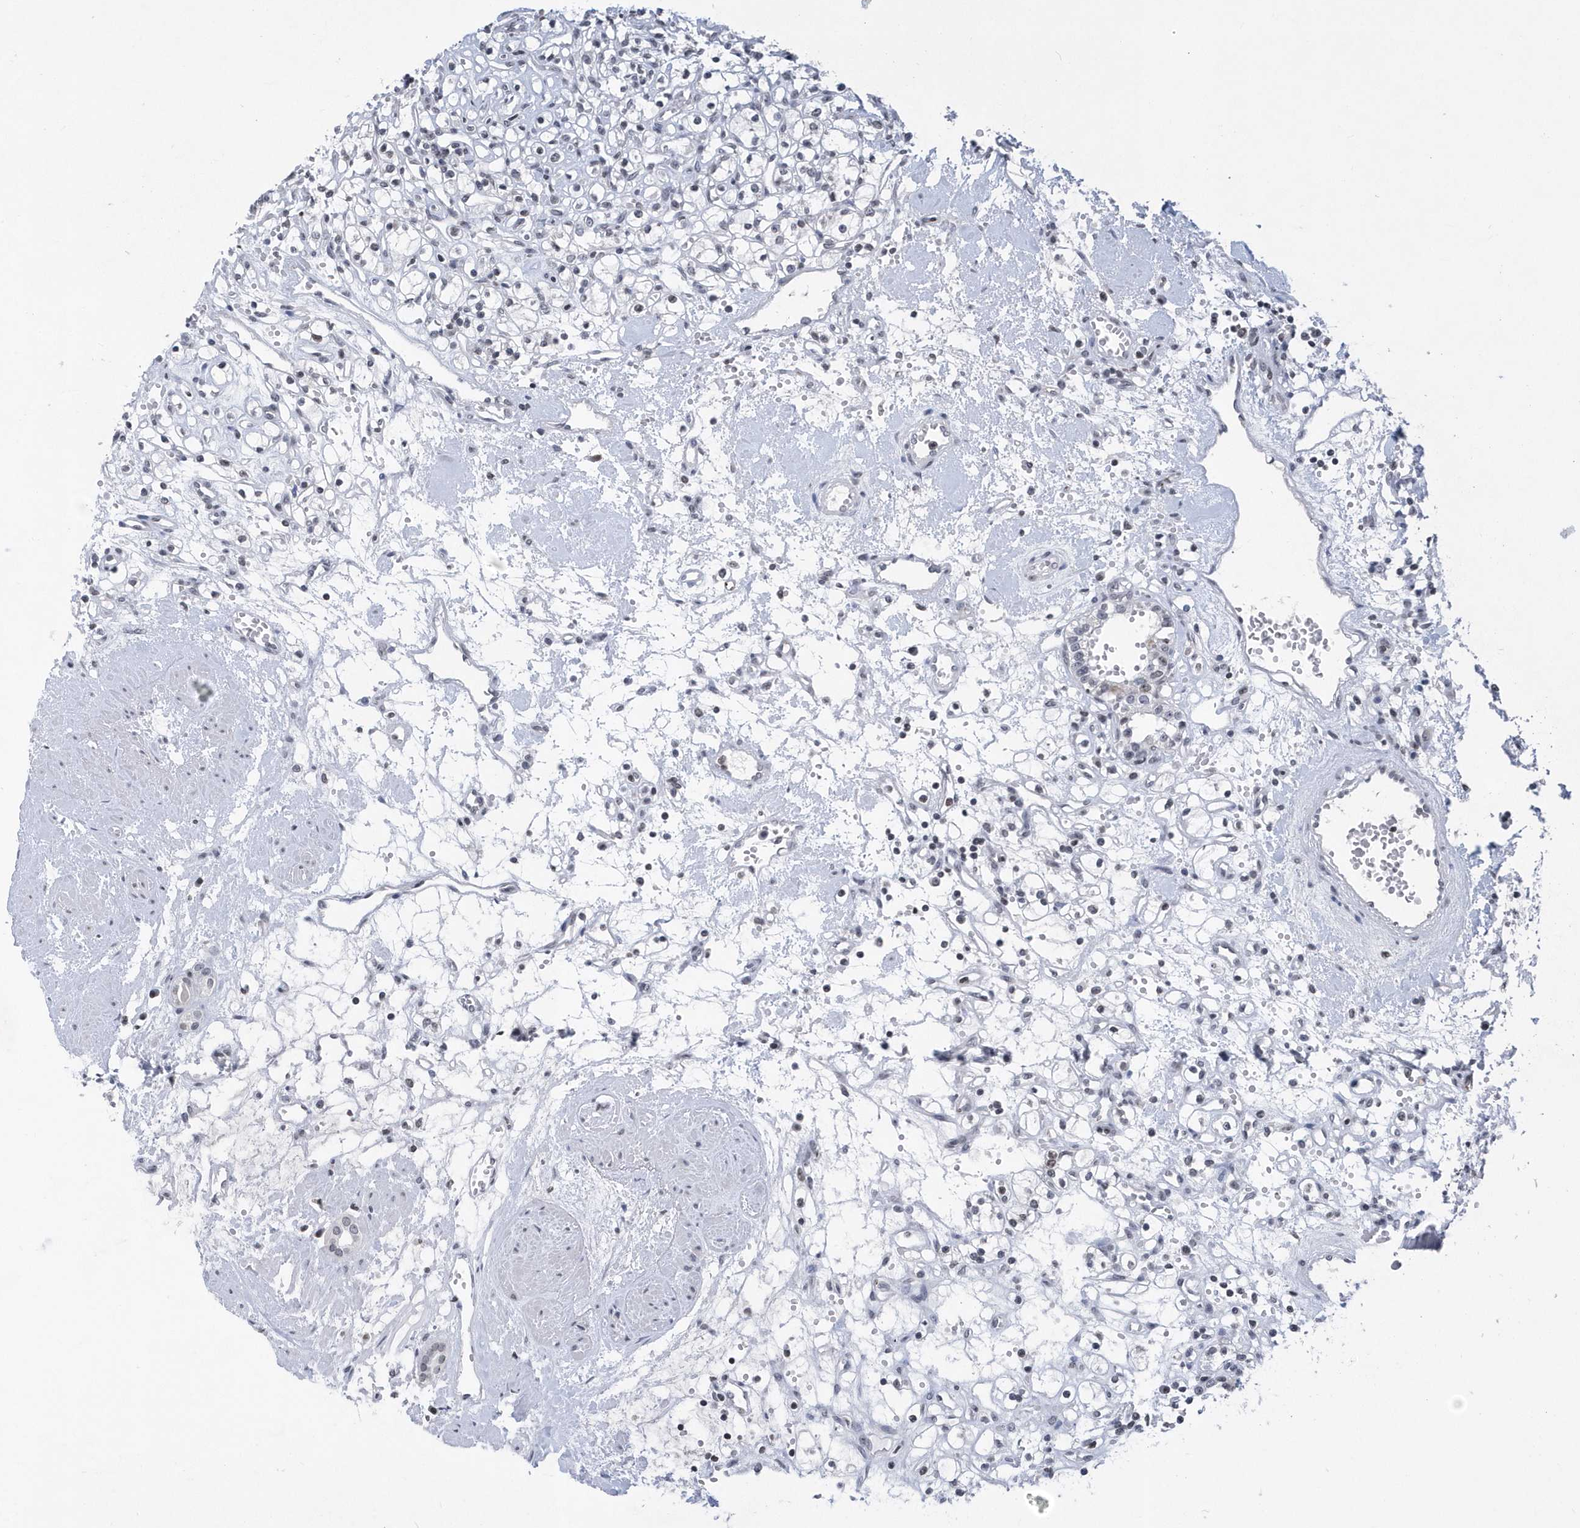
{"staining": {"intensity": "negative", "quantity": "none", "location": "none"}, "tissue": "renal cancer", "cell_type": "Tumor cells", "image_type": "cancer", "snomed": [{"axis": "morphology", "description": "Adenocarcinoma, NOS"}, {"axis": "topography", "description": "Kidney"}], "caption": "An immunohistochemistry image of renal cancer (adenocarcinoma) is shown. There is no staining in tumor cells of renal cancer (adenocarcinoma).", "gene": "VWA5B2", "patient": {"sex": "female", "age": 59}}